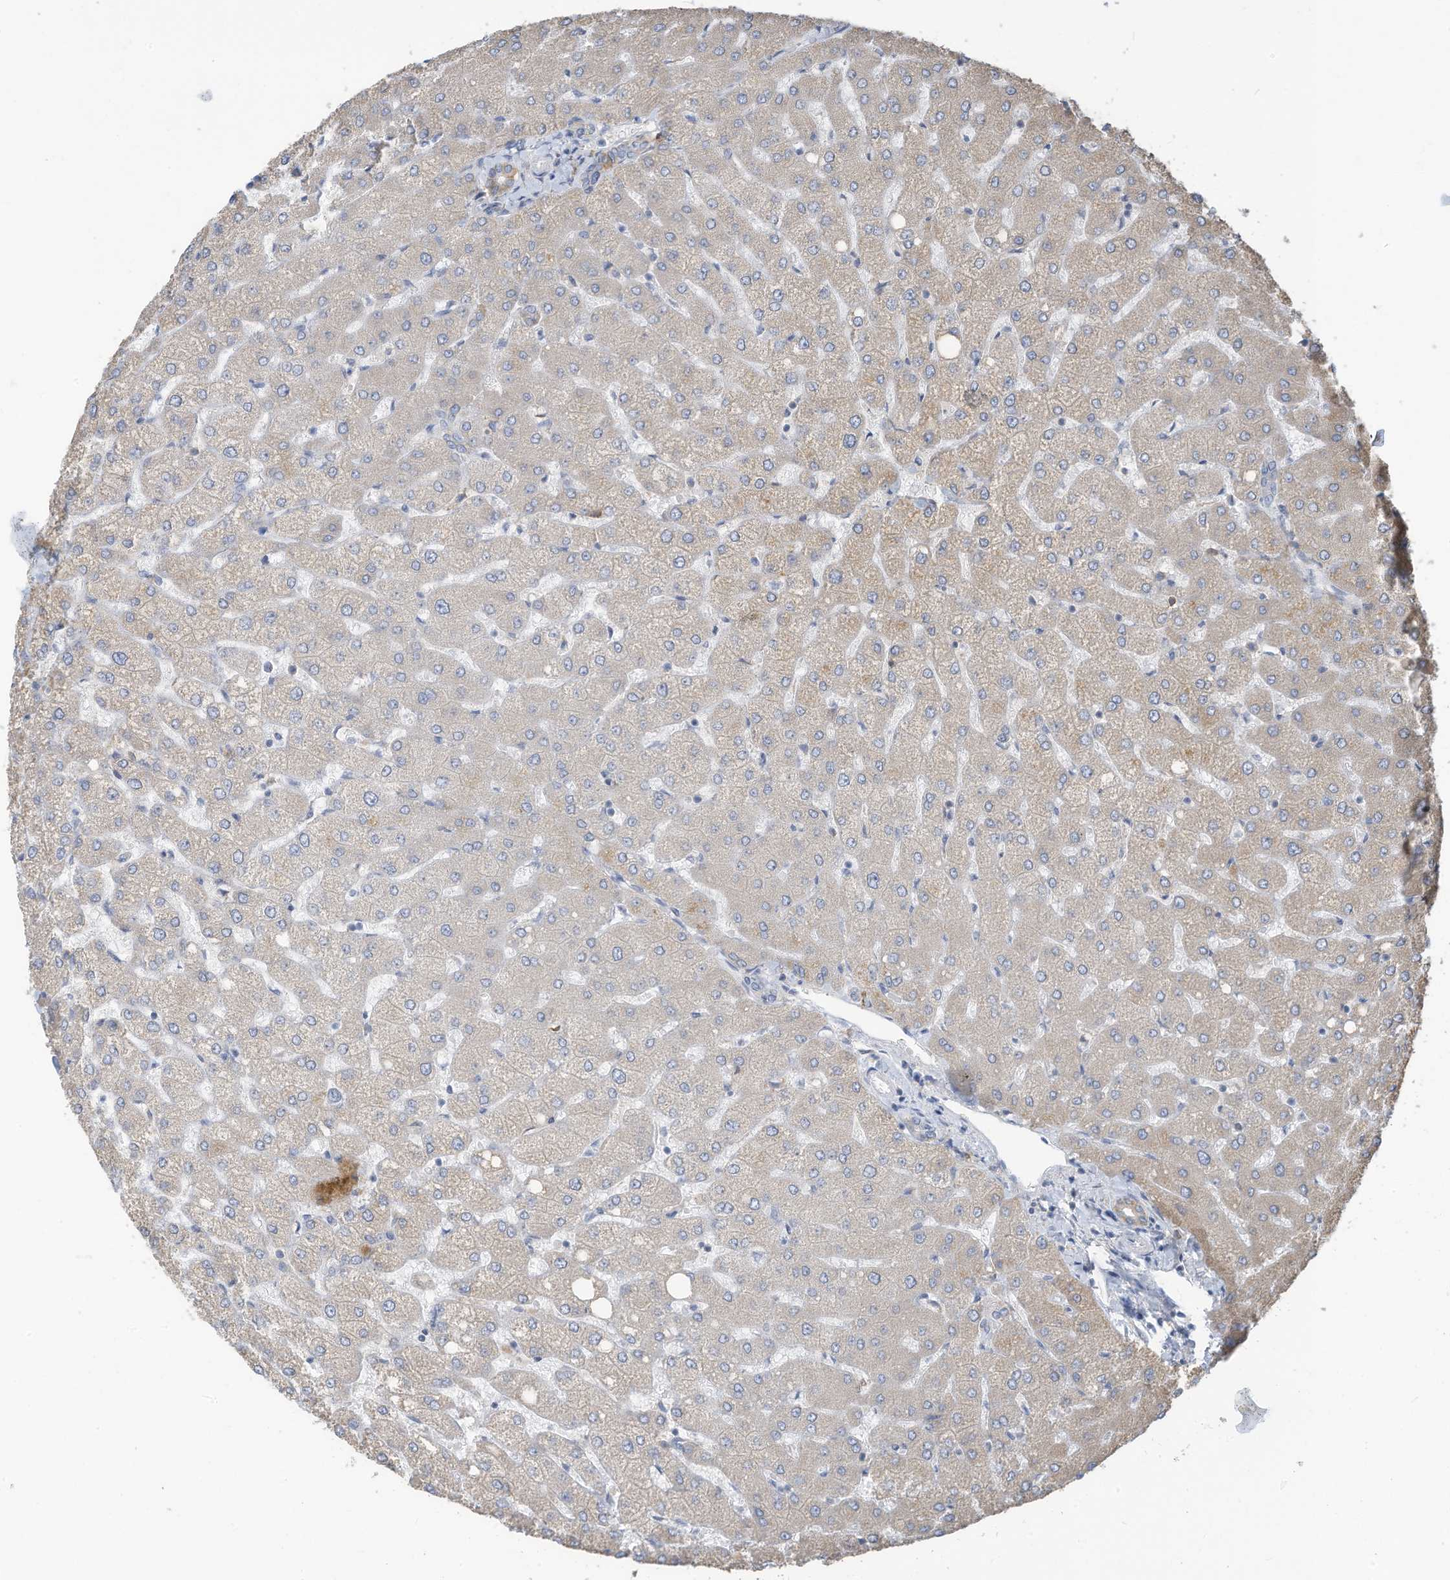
{"staining": {"intensity": "negative", "quantity": "none", "location": "none"}, "tissue": "liver", "cell_type": "Cholangiocytes", "image_type": "normal", "snomed": [{"axis": "morphology", "description": "Normal tissue, NOS"}, {"axis": "topography", "description": "Liver"}], "caption": "IHC image of unremarkable liver: liver stained with DAB (3,3'-diaminobenzidine) shows no significant protein positivity in cholangiocytes.", "gene": "SLC1A5", "patient": {"sex": "female", "age": 54}}